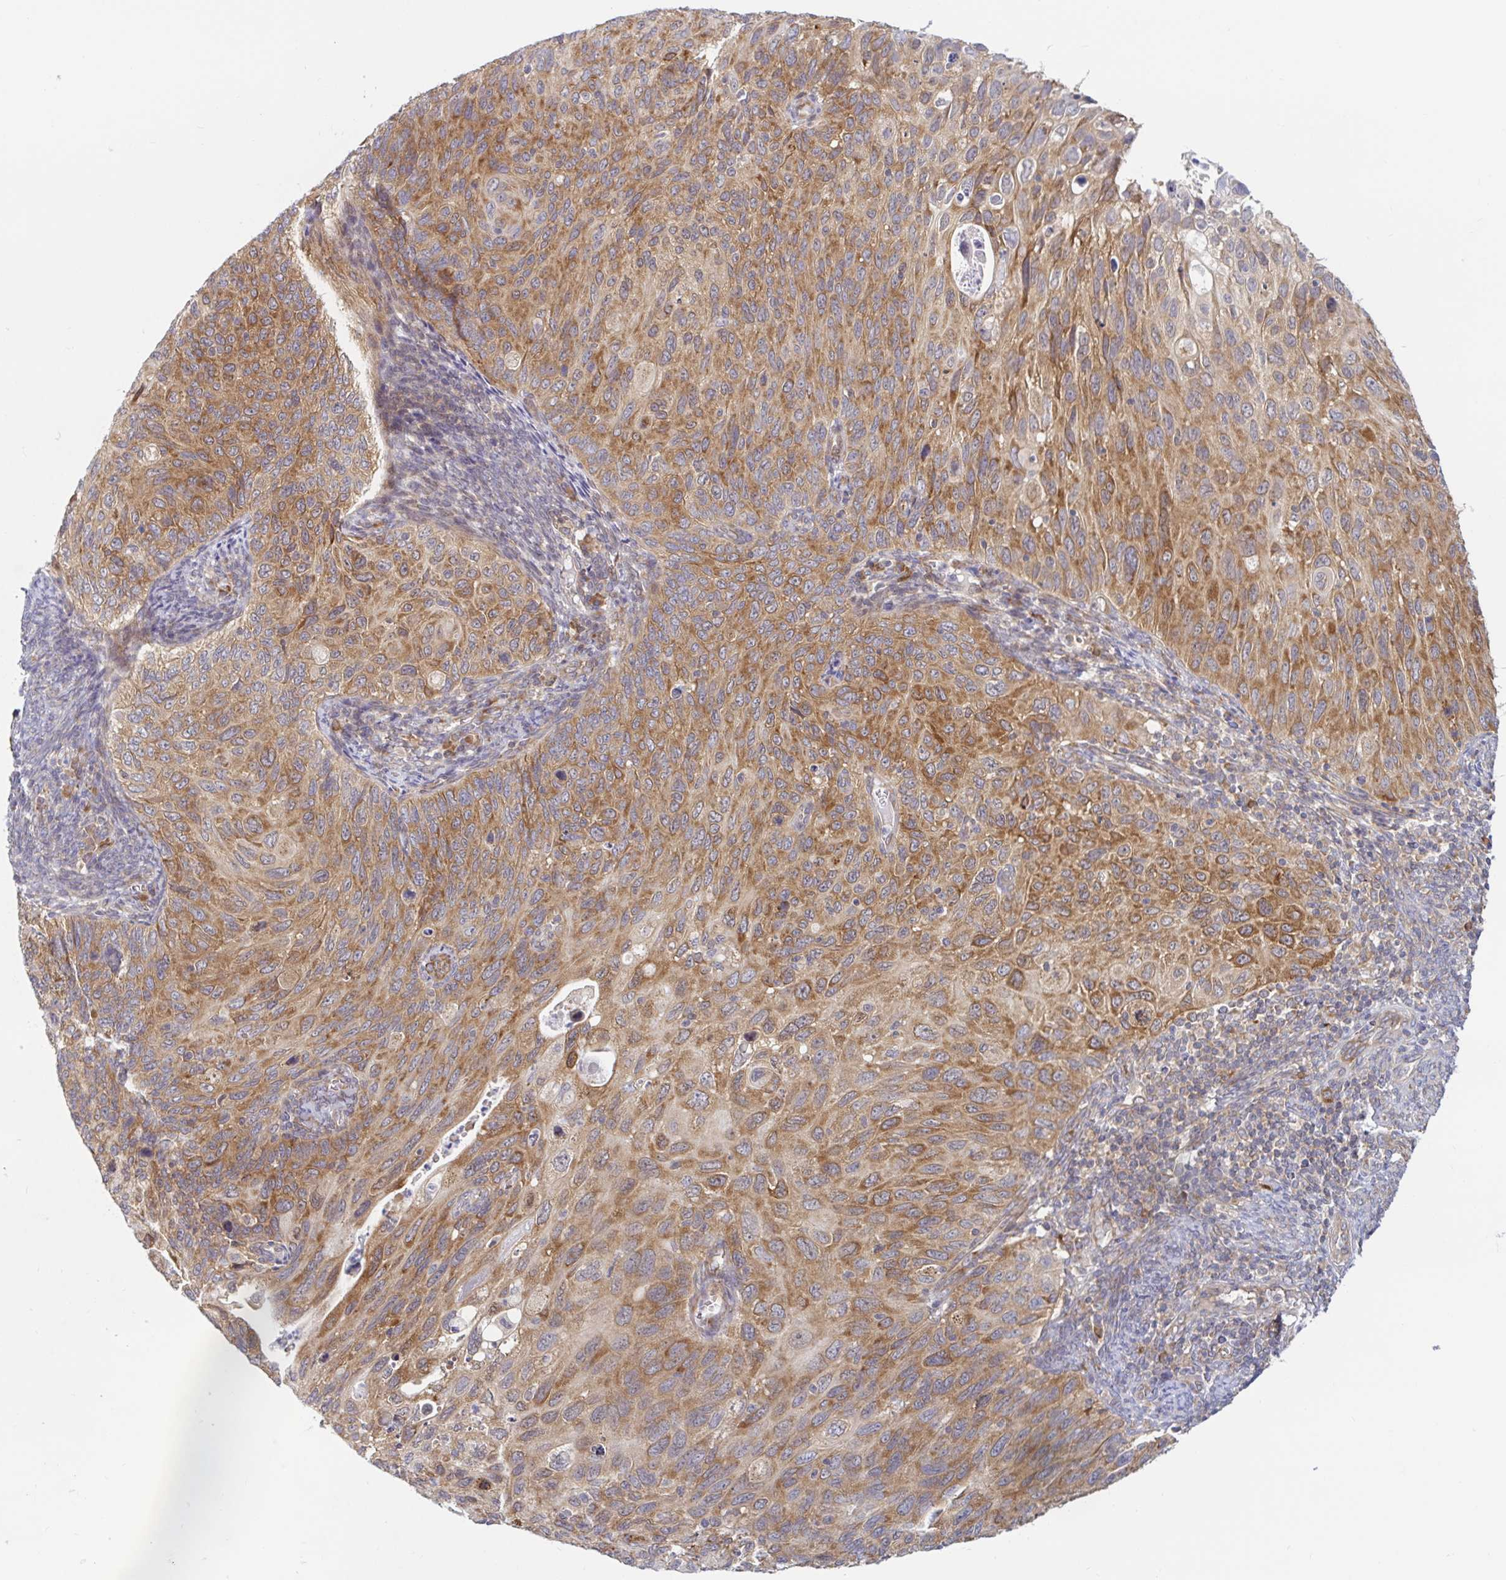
{"staining": {"intensity": "moderate", "quantity": ">75%", "location": "cytoplasmic/membranous"}, "tissue": "cervical cancer", "cell_type": "Tumor cells", "image_type": "cancer", "snomed": [{"axis": "morphology", "description": "Squamous cell carcinoma, NOS"}, {"axis": "topography", "description": "Cervix"}], "caption": "Protein staining by immunohistochemistry displays moderate cytoplasmic/membranous staining in about >75% of tumor cells in cervical squamous cell carcinoma. The protein of interest is shown in brown color, while the nuclei are stained blue.", "gene": "LARP1", "patient": {"sex": "female", "age": 70}}